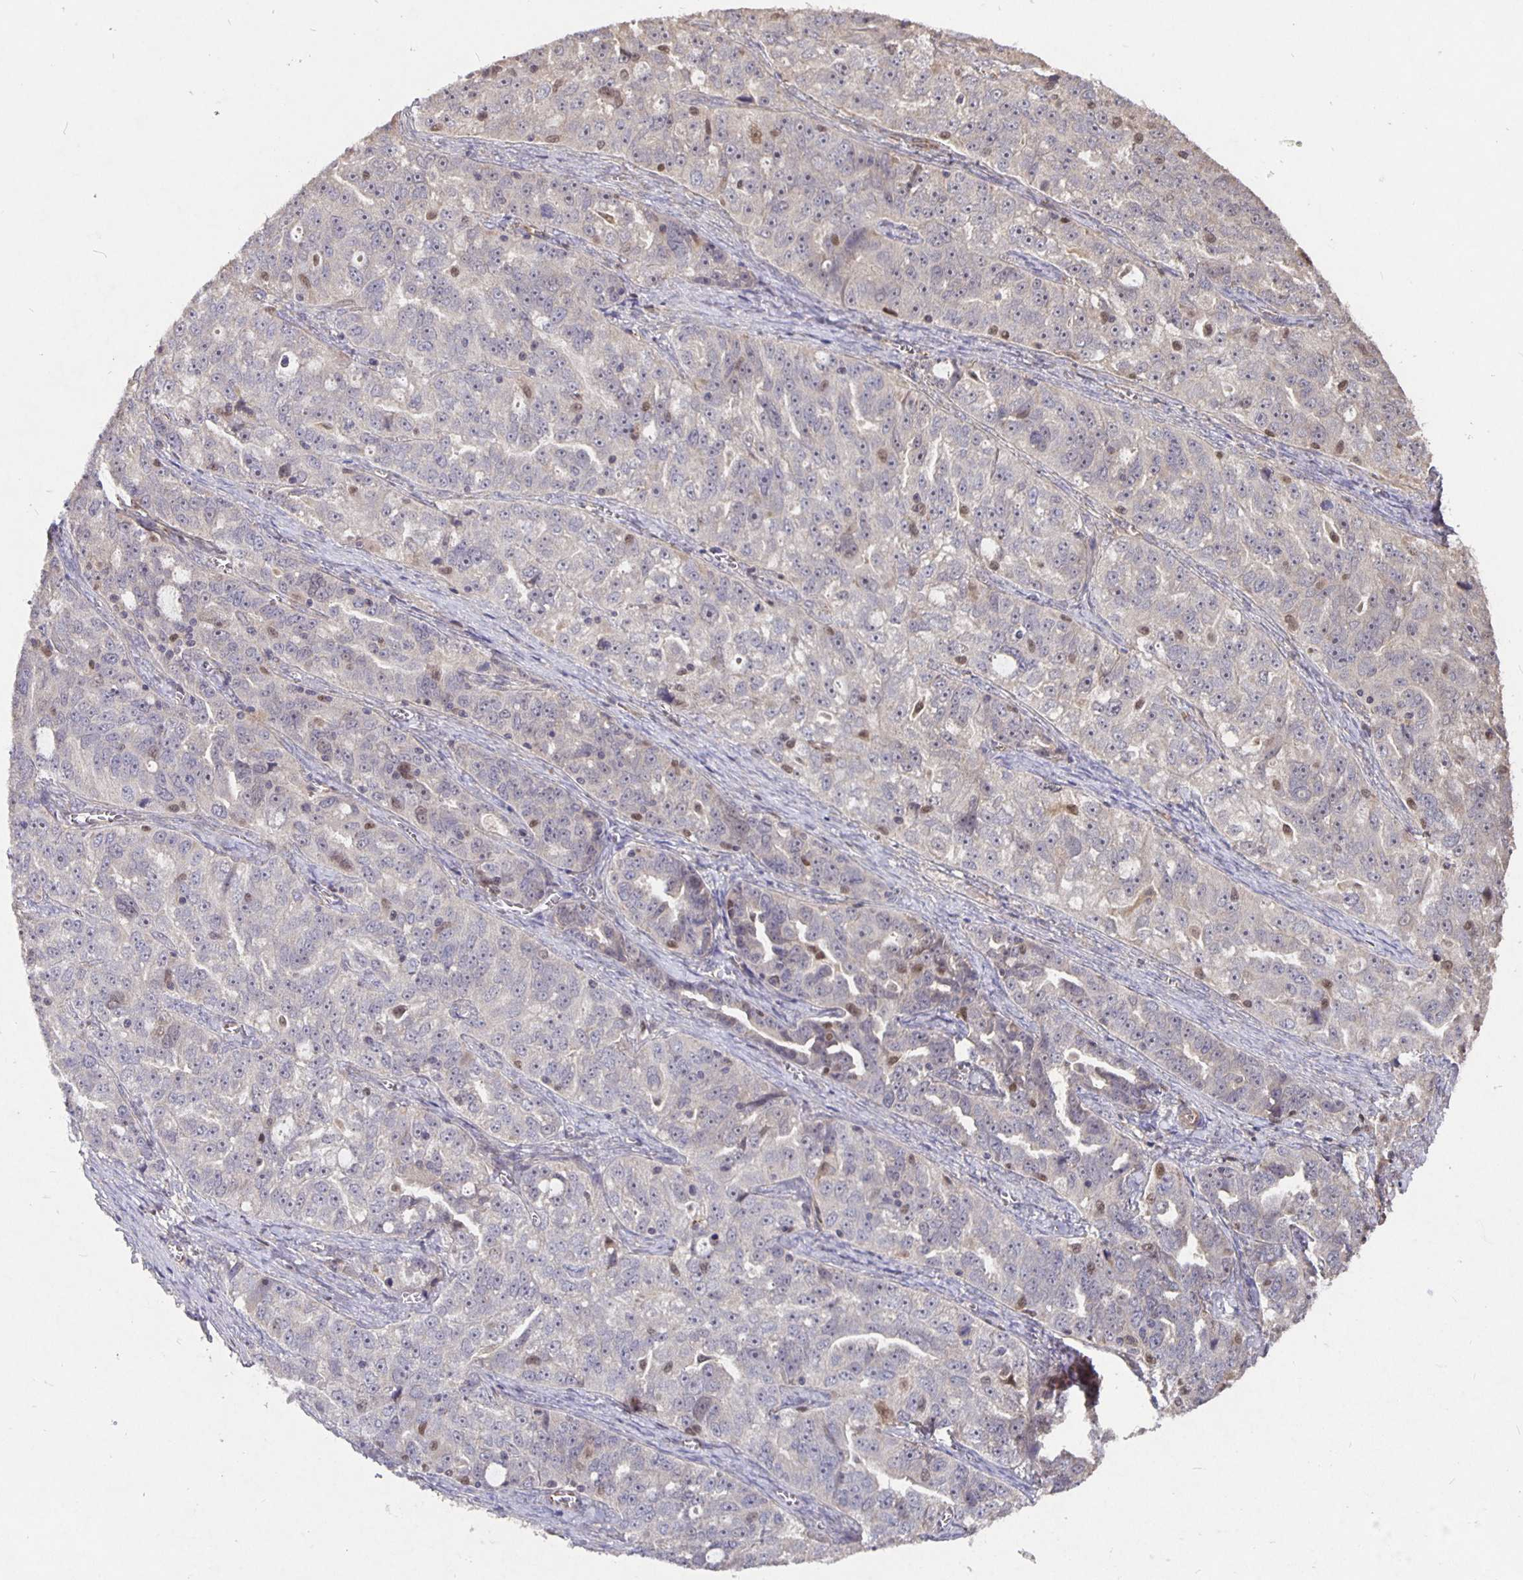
{"staining": {"intensity": "negative", "quantity": "none", "location": "none"}, "tissue": "ovarian cancer", "cell_type": "Tumor cells", "image_type": "cancer", "snomed": [{"axis": "morphology", "description": "Cystadenocarcinoma, serous, NOS"}, {"axis": "topography", "description": "Ovary"}], "caption": "Immunohistochemical staining of ovarian cancer displays no significant positivity in tumor cells. (DAB (3,3'-diaminobenzidine) IHC with hematoxylin counter stain).", "gene": "NOG", "patient": {"sex": "female", "age": 51}}